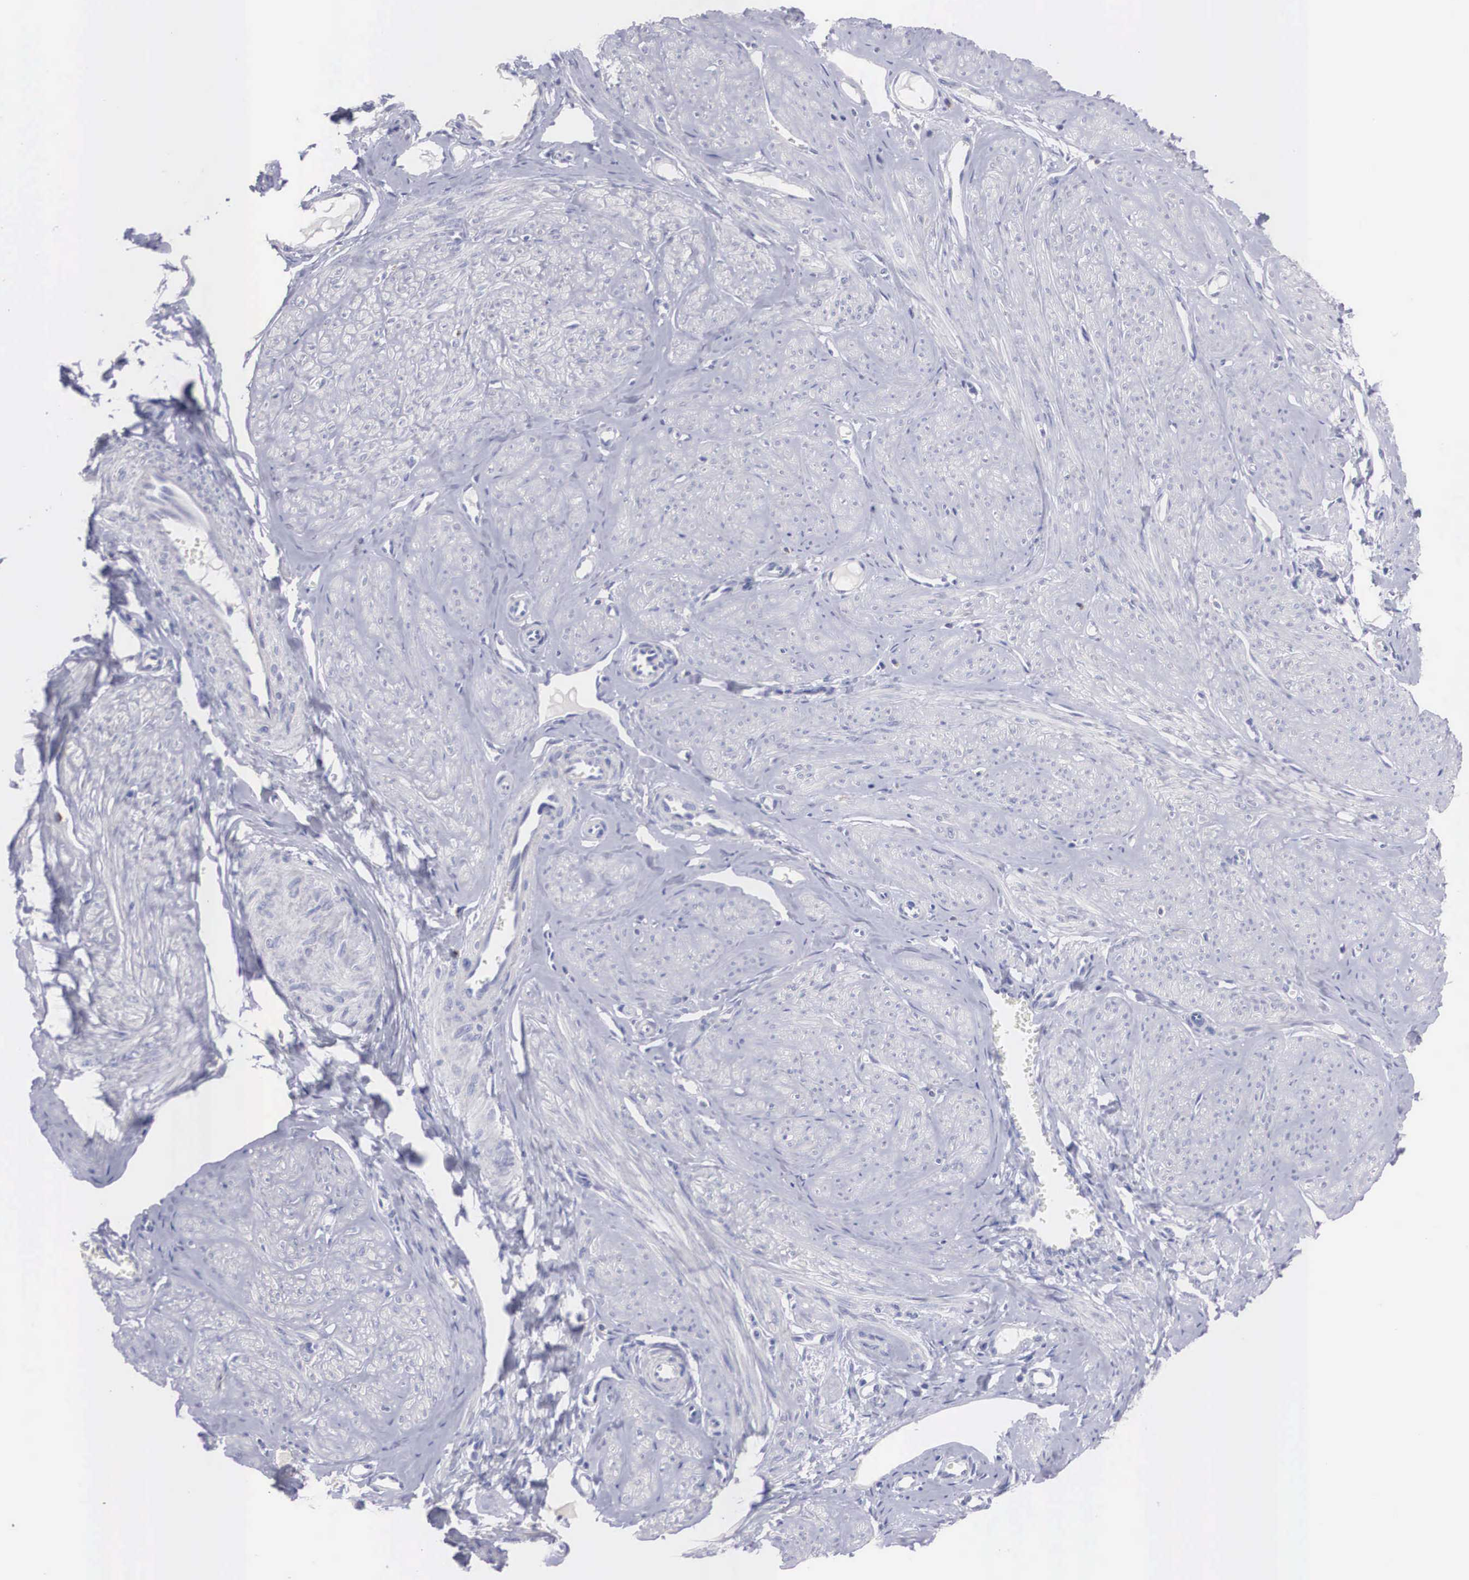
{"staining": {"intensity": "negative", "quantity": "none", "location": "none"}, "tissue": "smooth muscle", "cell_type": "Smooth muscle cells", "image_type": "normal", "snomed": [{"axis": "morphology", "description": "Normal tissue, NOS"}, {"axis": "topography", "description": "Uterus"}], "caption": "A high-resolution photomicrograph shows immunohistochemistry staining of benign smooth muscle, which displays no significant staining in smooth muscle cells. (IHC, brightfield microscopy, high magnification).", "gene": "REPS2", "patient": {"sex": "female", "age": 45}}